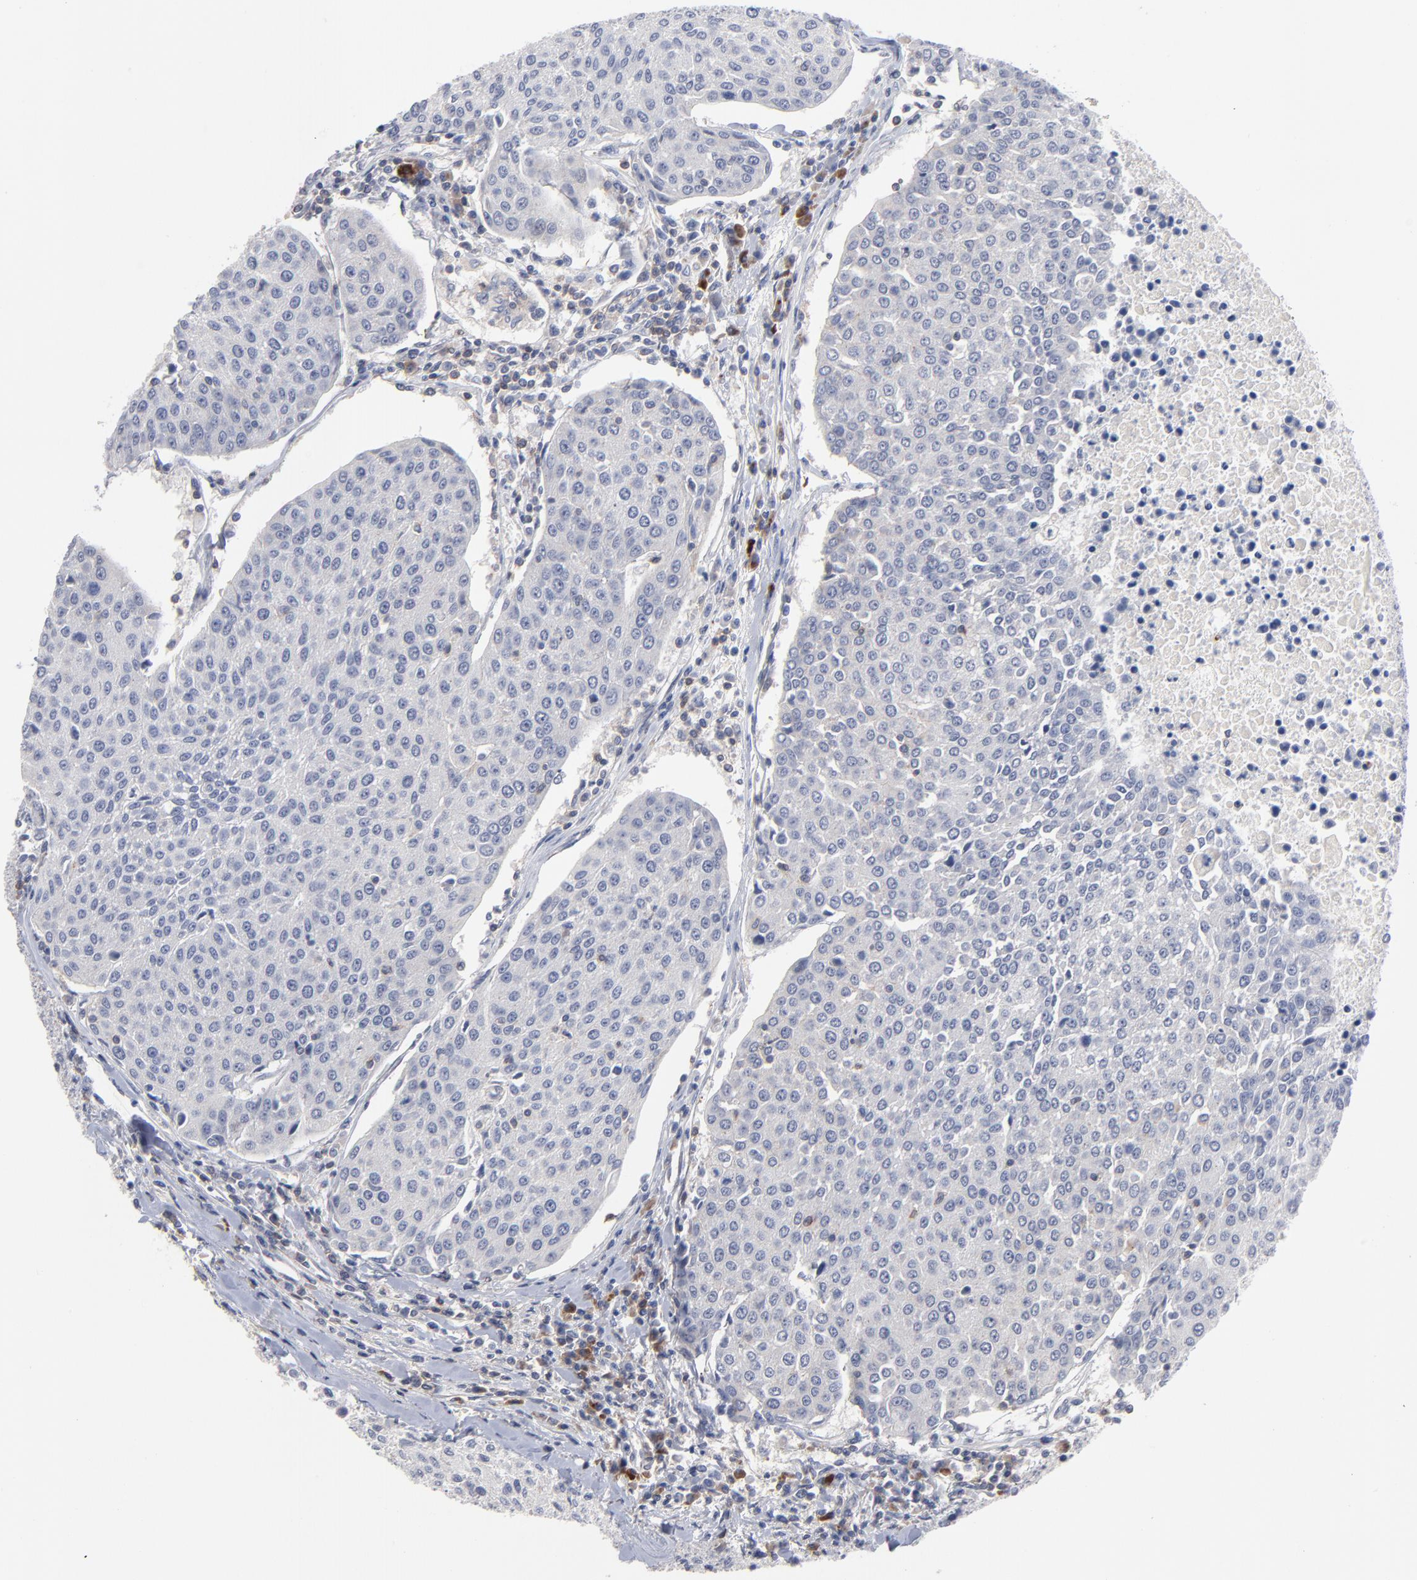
{"staining": {"intensity": "negative", "quantity": "none", "location": "none"}, "tissue": "urothelial cancer", "cell_type": "Tumor cells", "image_type": "cancer", "snomed": [{"axis": "morphology", "description": "Urothelial carcinoma, High grade"}, {"axis": "topography", "description": "Urinary bladder"}], "caption": "The micrograph exhibits no staining of tumor cells in urothelial cancer.", "gene": "PDLIM2", "patient": {"sex": "female", "age": 85}}